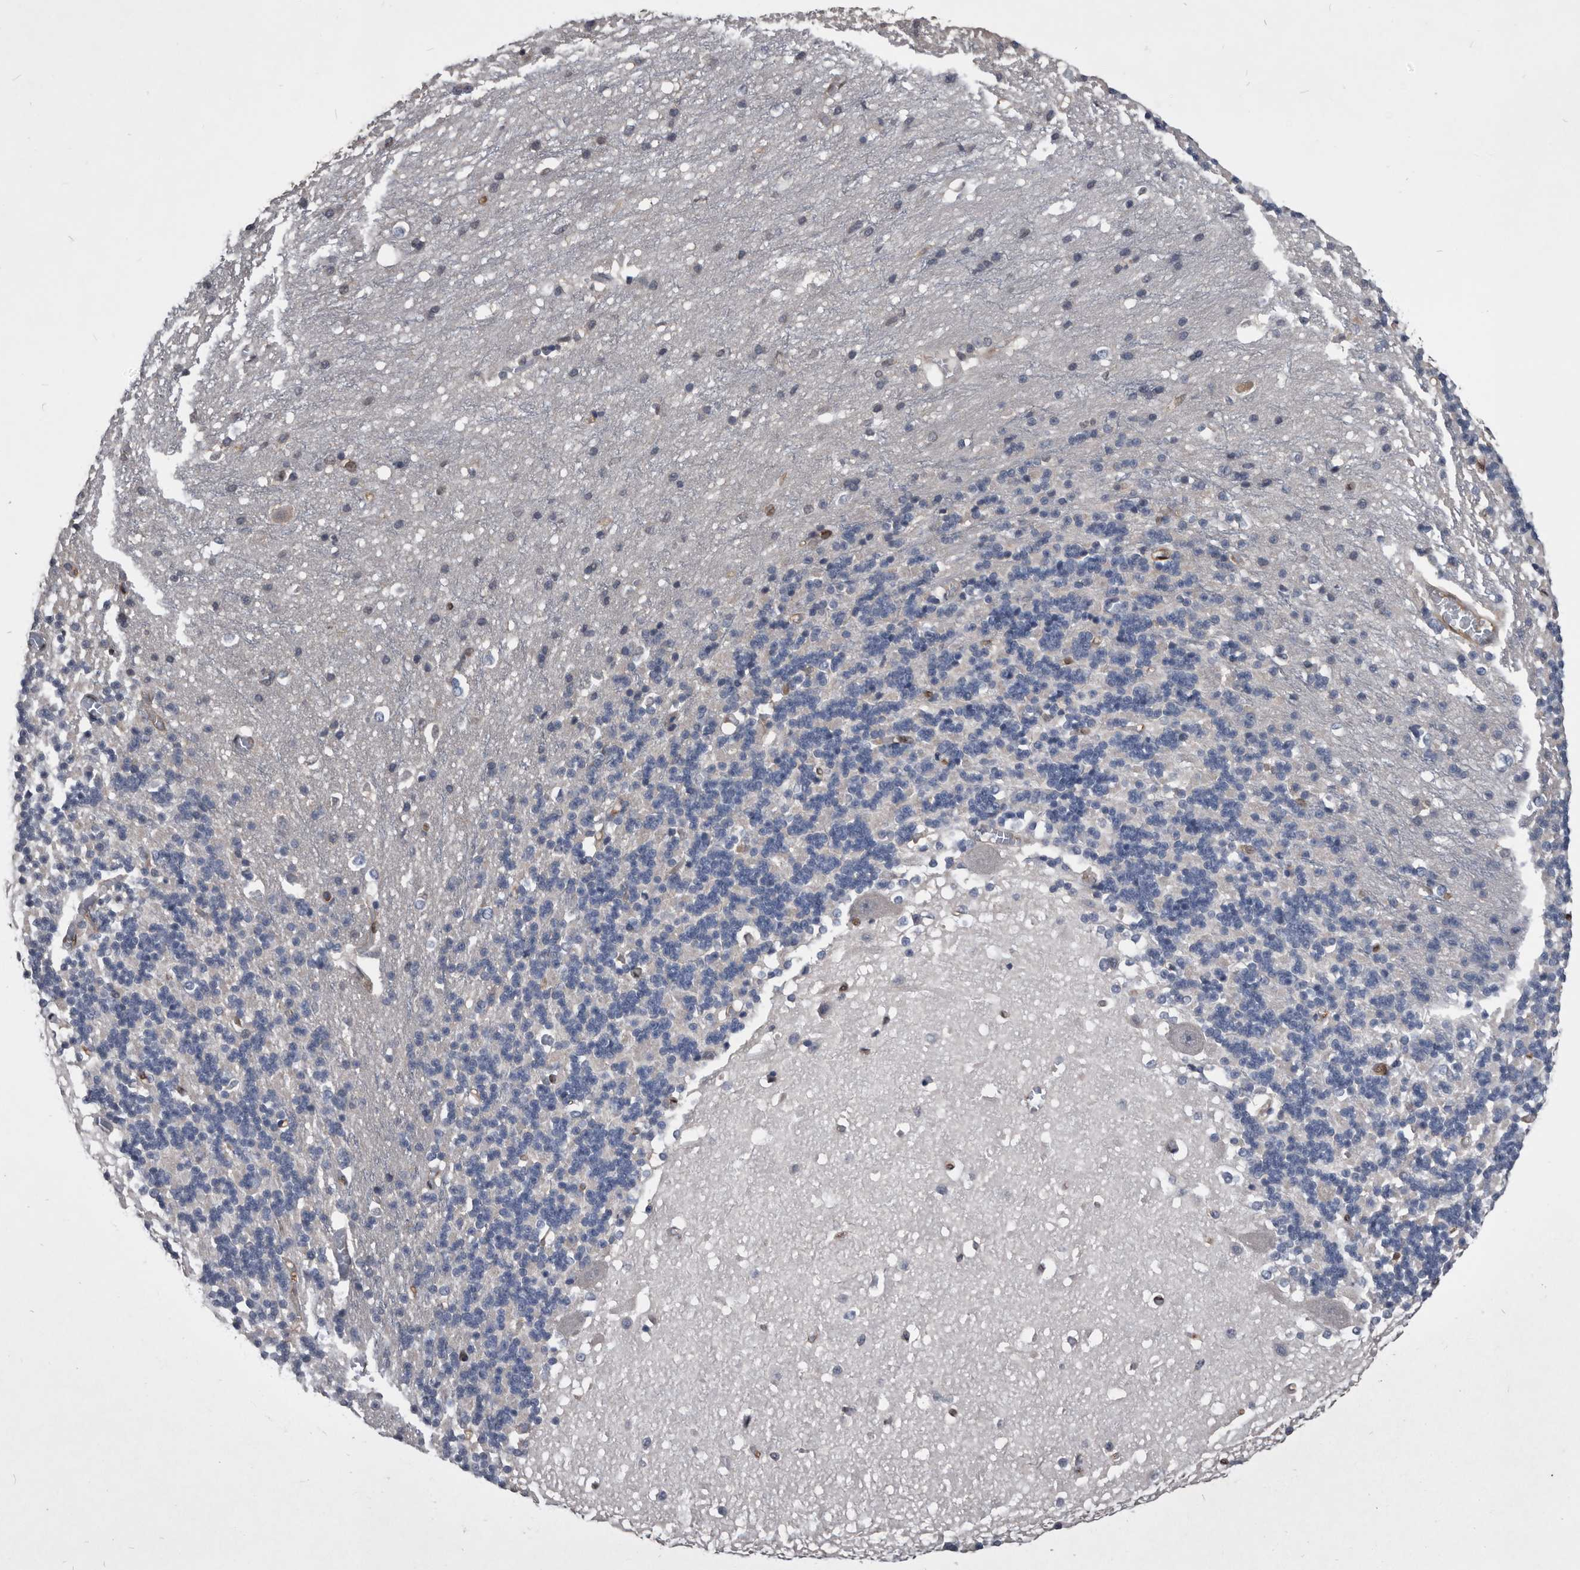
{"staining": {"intensity": "weak", "quantity": "25%-75%", "location": "cytoplasmic/membranous"}, "tissue": "cerebellum", "cell_type": "Cells in granular layer", "image_type": "normal", "snomed": [{"axis": "morphology", "description": "Normal tissue, NOS"}, {"axis": "topography", "description": "Cerebellum"}], "caption": "This is an image of immunohistochemistry staining of unremarkable cerebellum, which shows weak staining in the cytoplasmic/membranous of cells in granular layer.", "gene": "PDXK", "patient": {"sex": "male", "age": 37}}